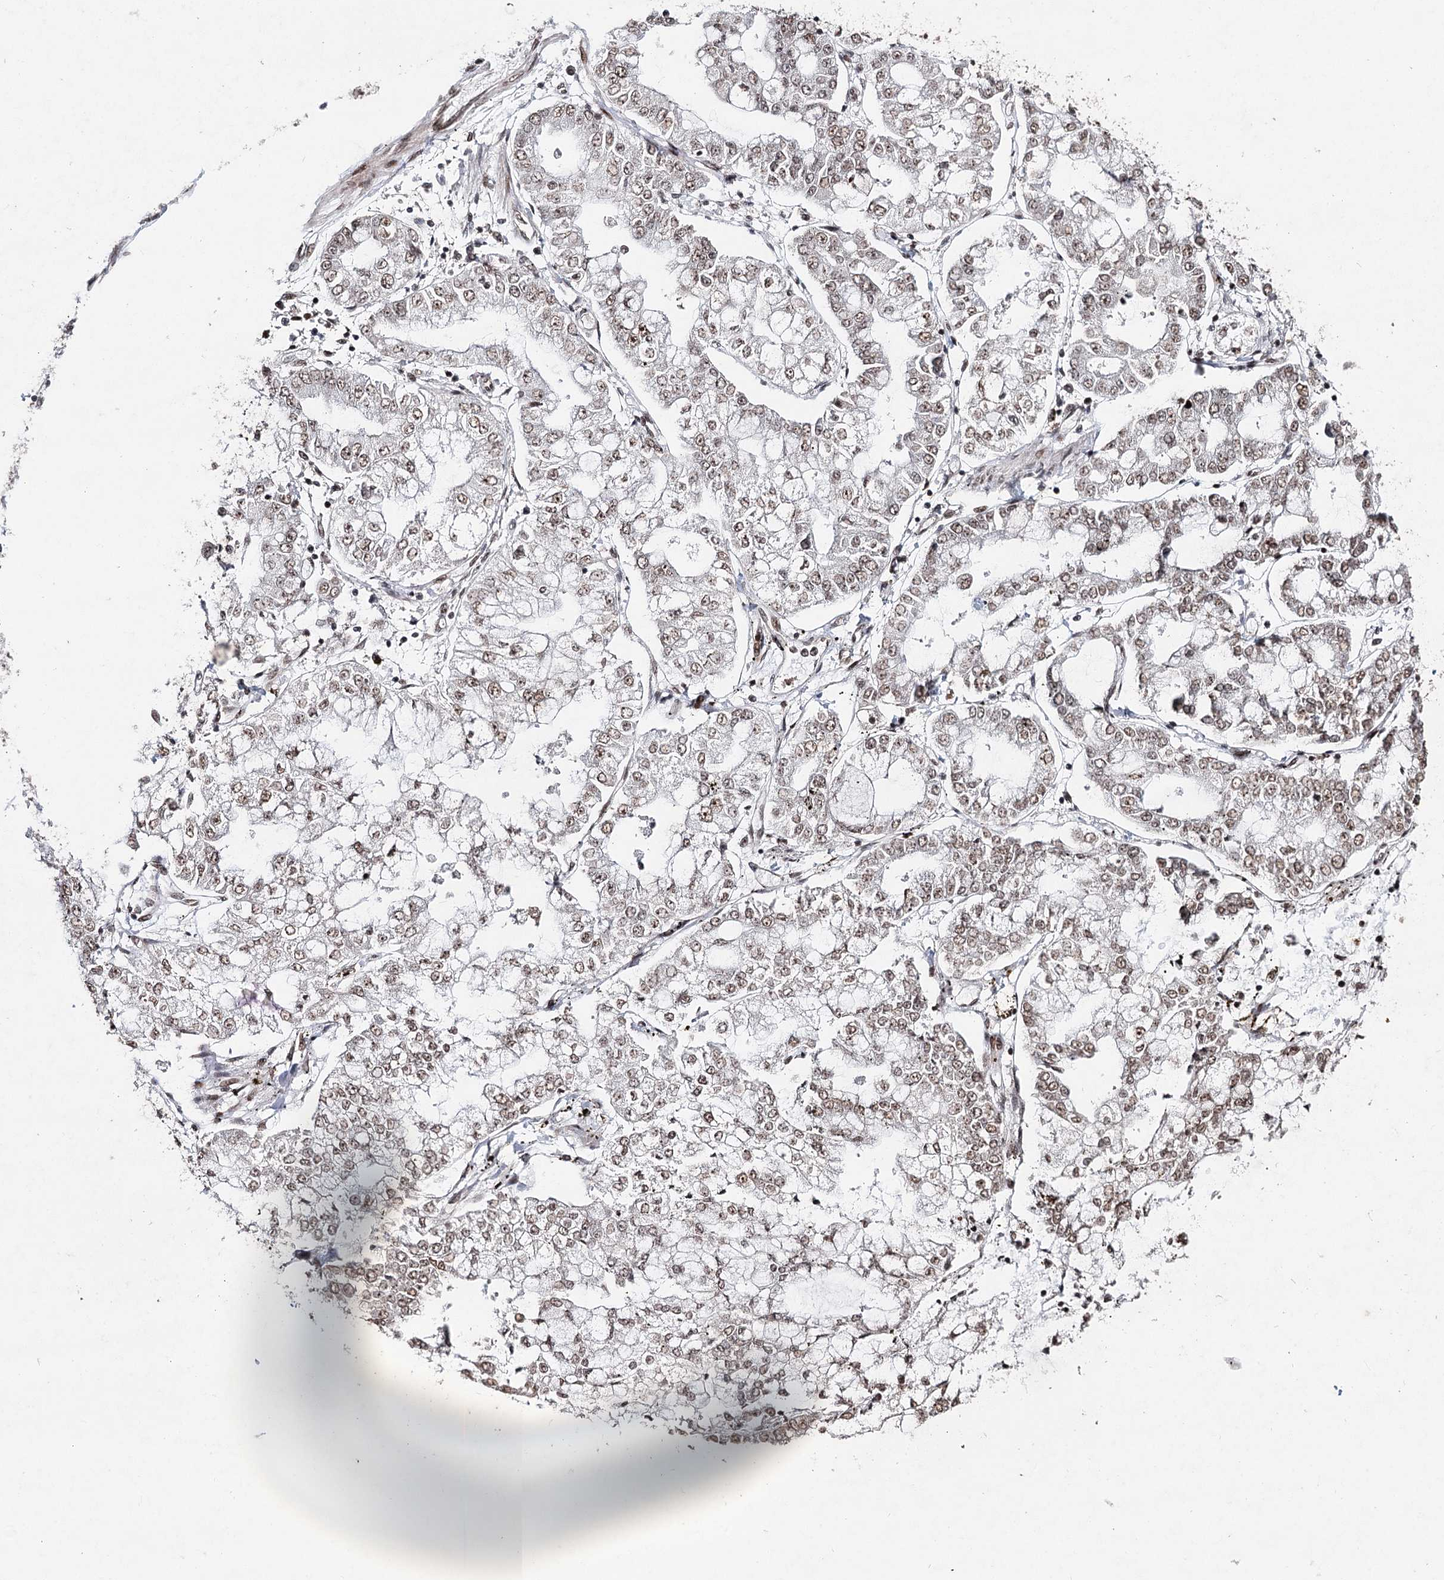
{"staining": {"intensity": "moderate", "quantity": ">75%", "location": "nuclear"}, "tissue": "stomach cancer", "cell_type": "Tumor cells", "image_type": "cancer", "snomed": [{"axis": "morphology", "description": "Adenocarcinoma, NOS"}, {"axis": "topography", "description": "Stomach"}], "caption": "Protein staining shows moderate nuclear positivity in about >75% of tumor cells in stomach cancer. (IHC, brightfield microscopy, high magnification).", "gene": "PDCD4", "patient": {"sex": "male", "age": 76}}